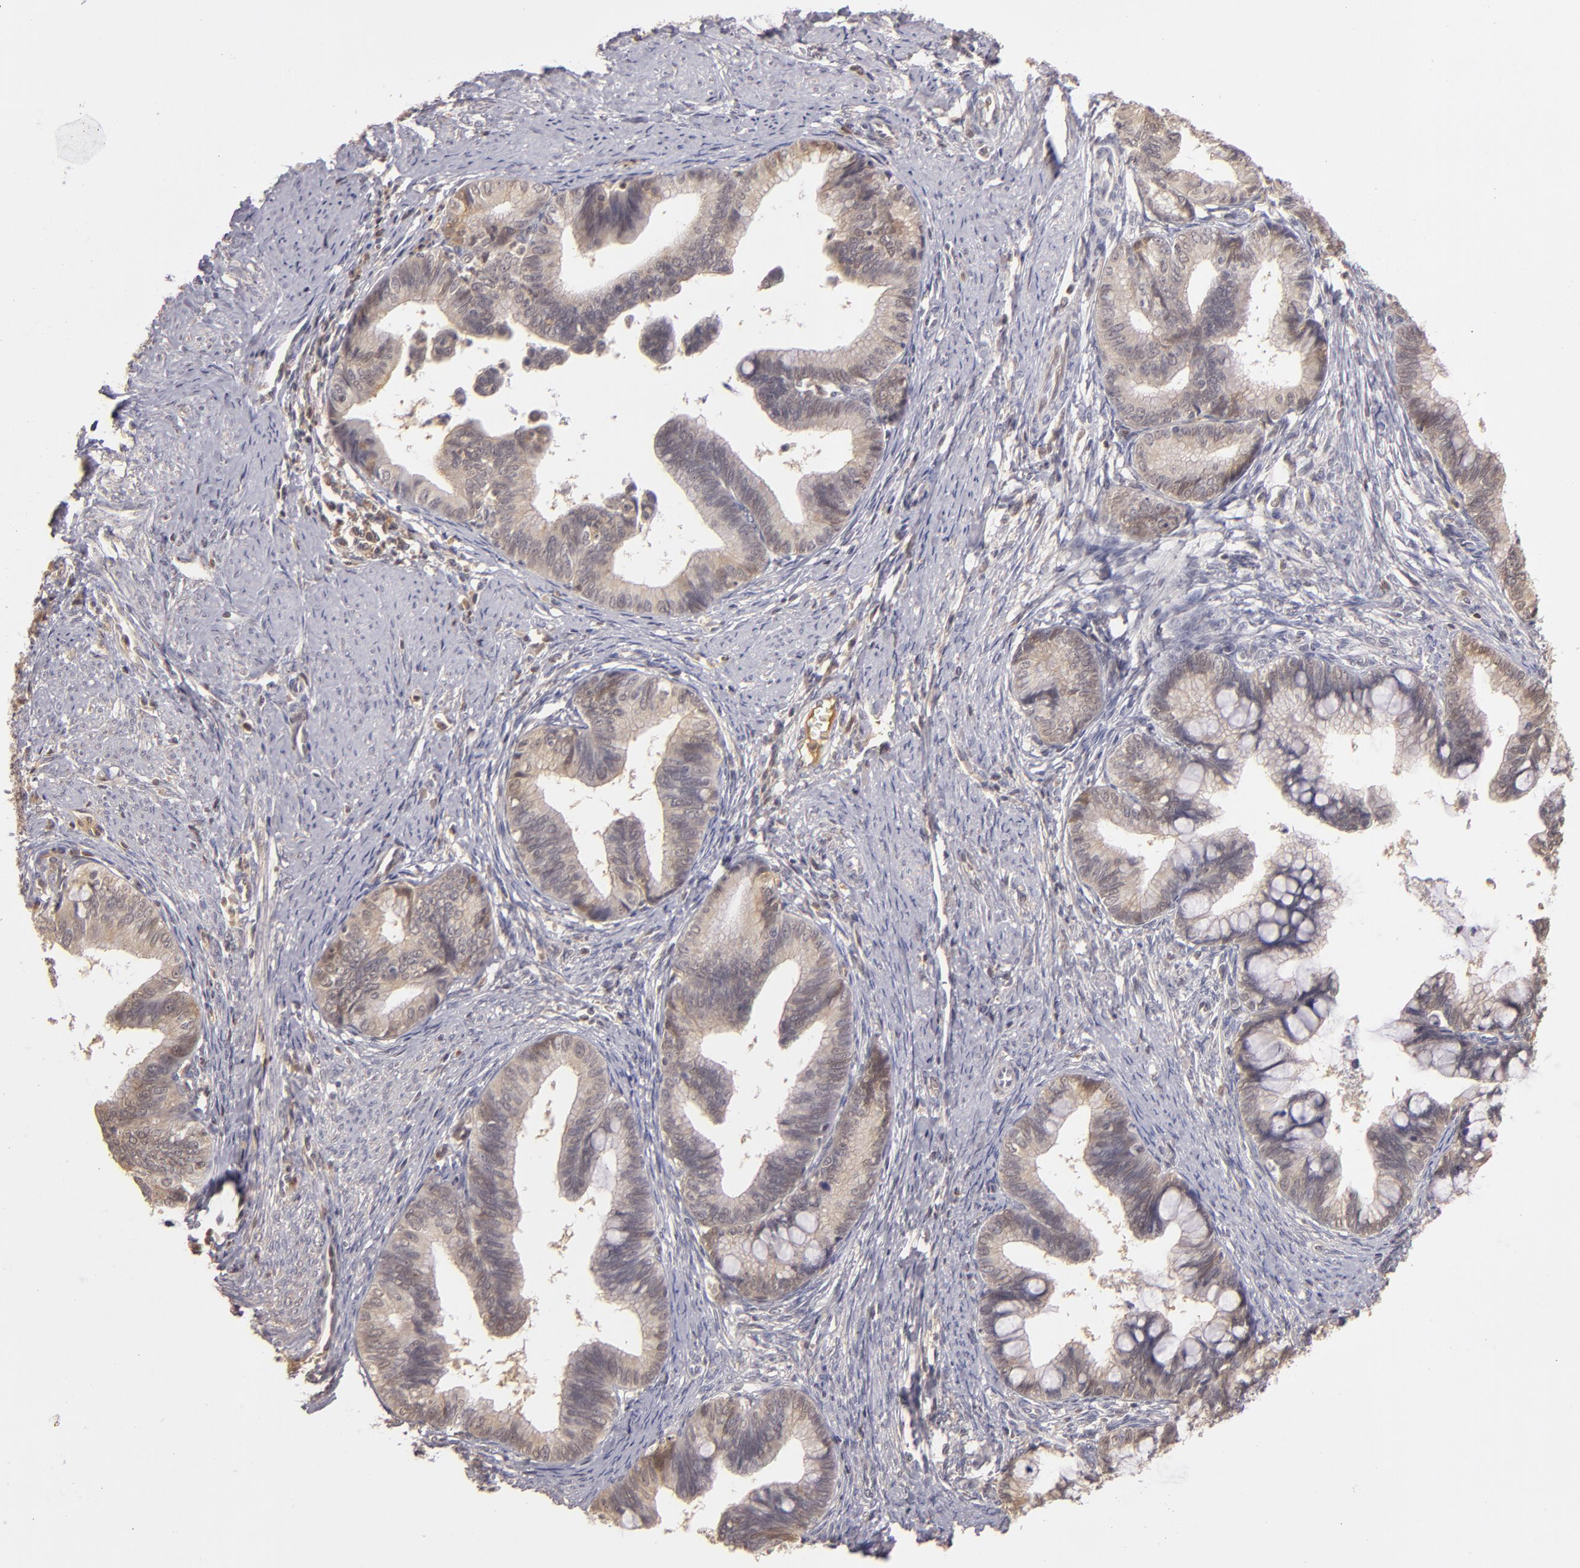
{"staining": {"intensity": "weak", "quantity": ">75%", "location": "cytoplasmic/membranous"}, "tissue": "cervical cancer", "cell_type": "Tumor cells", "image_type": "cancer", "snomed": [{"axis": "morphology", "description": "Adenocarcinoma, NOS"}, {"axis": "topography", "description": "Cervix"}], "caption": "The micrograph displays immunohistochemical staining of adenocarcinoma (cervical). There is weak cytoplasmic/membranous expression is identified in about >75% of tumor cells. (DAB (3,3'-diaminobenzidine) IHC with brightfield microscopy, high magnification).", "gene": "LRG1", "patient": {"sex": "female", "age": 36}}